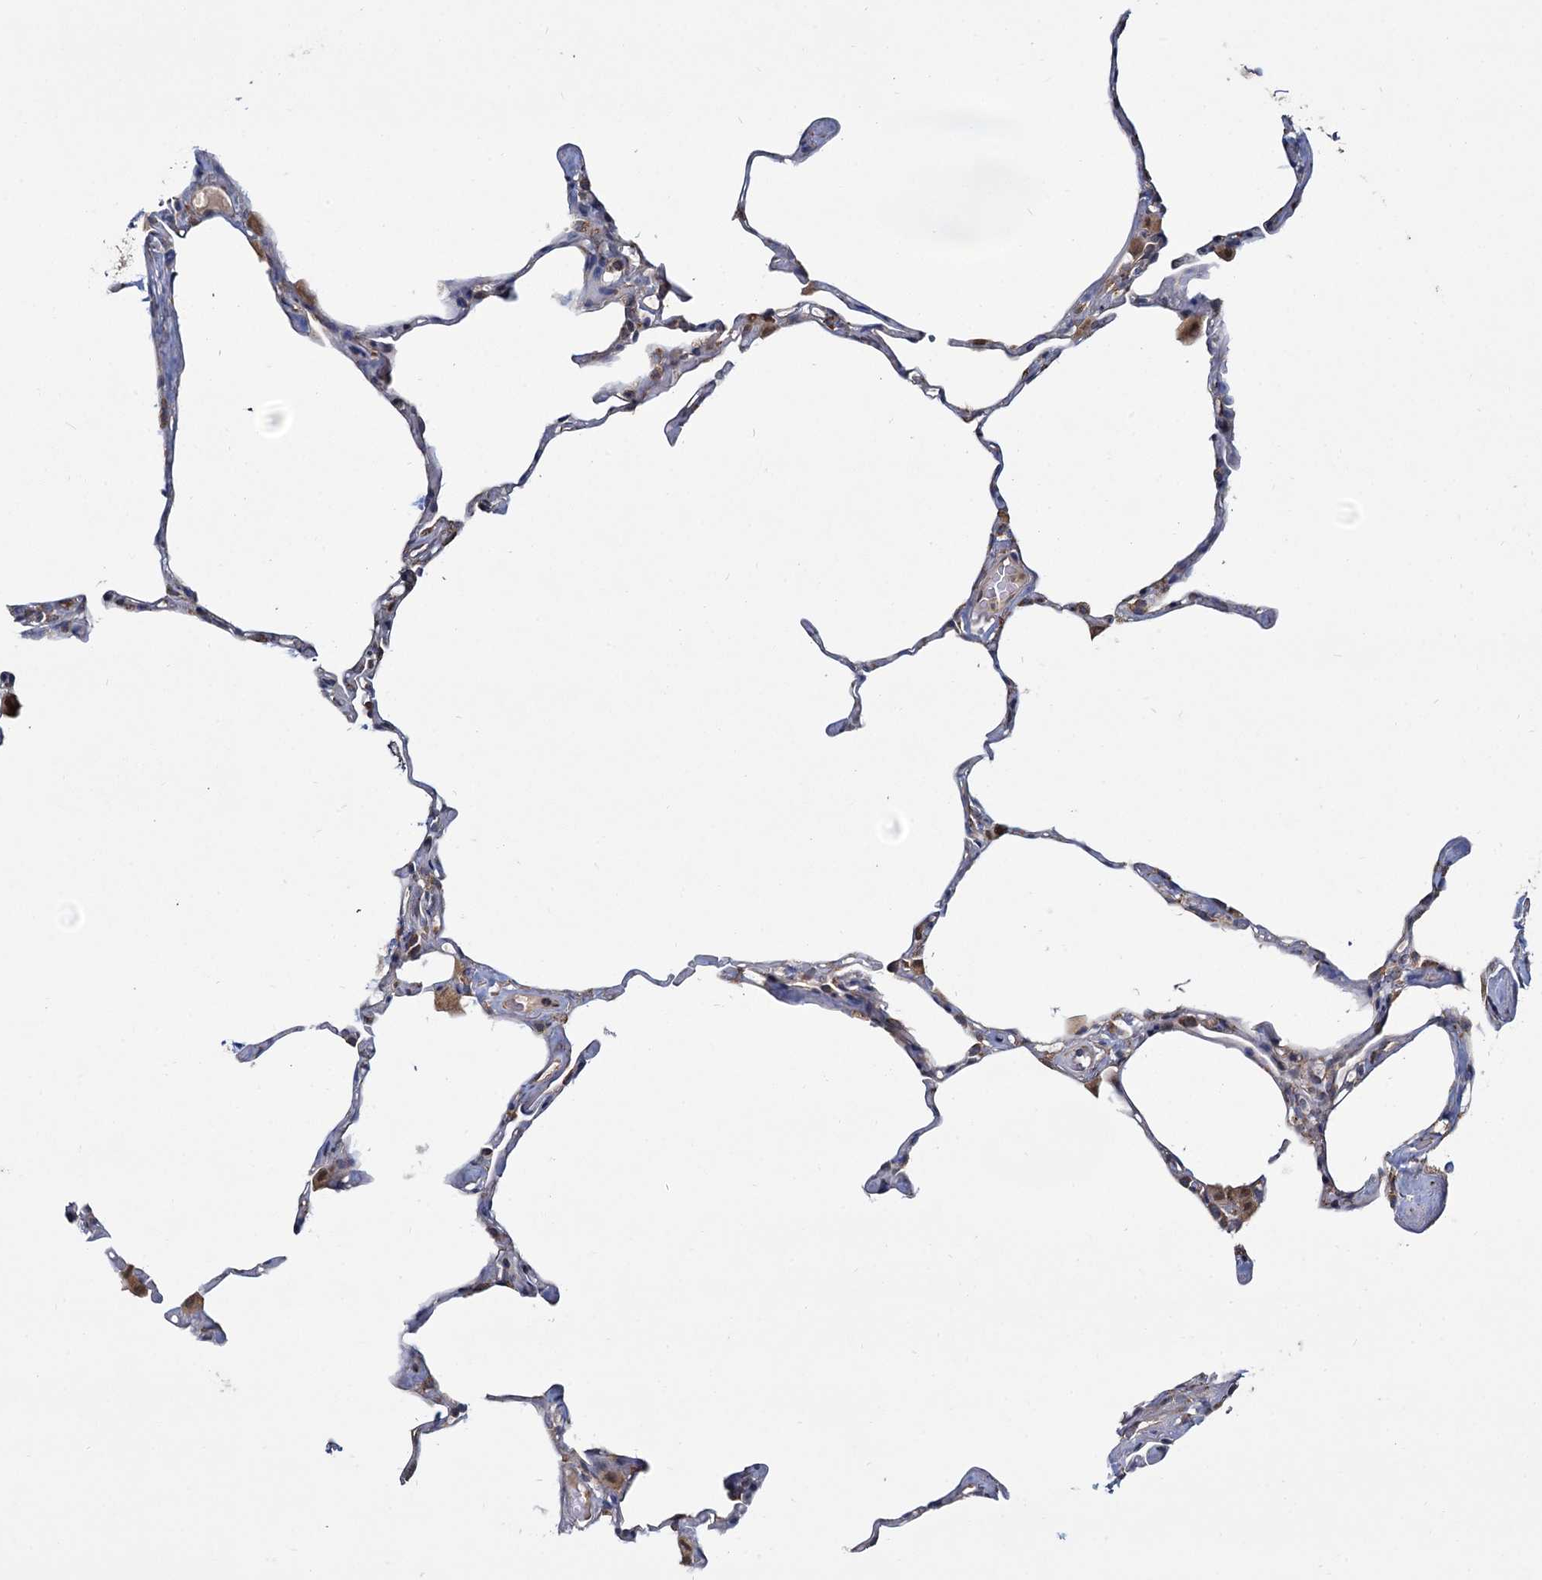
{"staining": {"intensity": "moderate", "quantity": "25%-75%", "location": "cytoplasmic/membranous"}, "tissue": "lung", "cell_type": "Alveolar cells", "image_type": "normal", "snomed": [{"axis": "morphology", "description": "Normal tissue, NOS"}, {"axis": "topography", "description": "Lung"}], "caption": "The histopathology image demonstrates staining of benign lung, revealing moderate cytoplasmic/membranous protein positivity (brown color) within alveolar cells.", "gene": "LRRC51", "patient": {"sex": "male", "age": 65}}